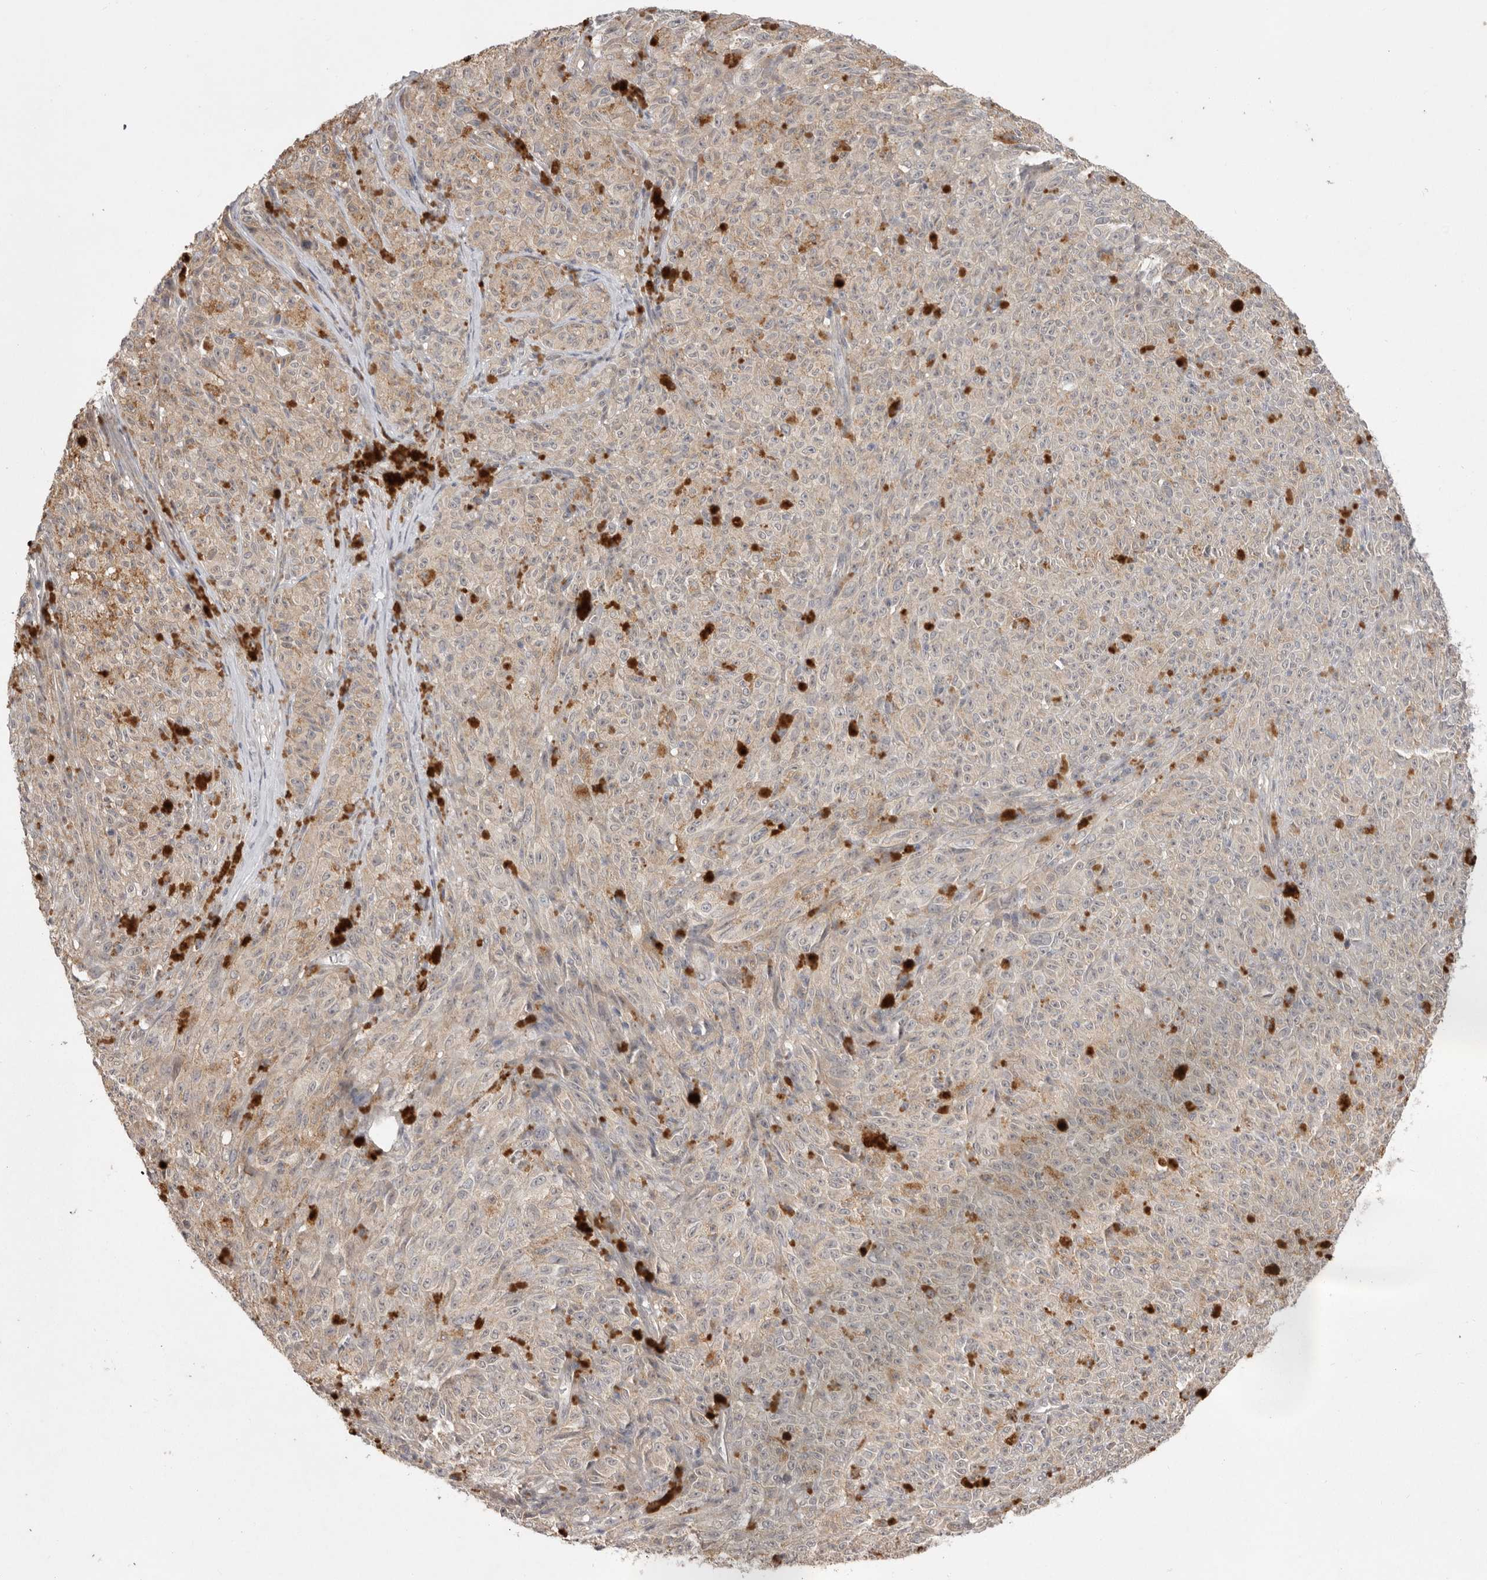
{"staining": {"intensity": "negative", "quantity": "none", "location": "none"}, "tissue": "melanoma", "cell_type": "Tumor cells", "image_type": "cancer", "snomed": [{"axis": "morphology", "description": "Malignant melanoma, NOS"}, {"axis": "topography", "description": "Skin"}], "caption": "Immunohistochemistry photomicrograph of neoplastic tissue: melanoma stained with DAB reveals no significant protein positivity in tumor cells.", "gene": "NSUN4", "patient": {"sex": "female", "age": 82}}